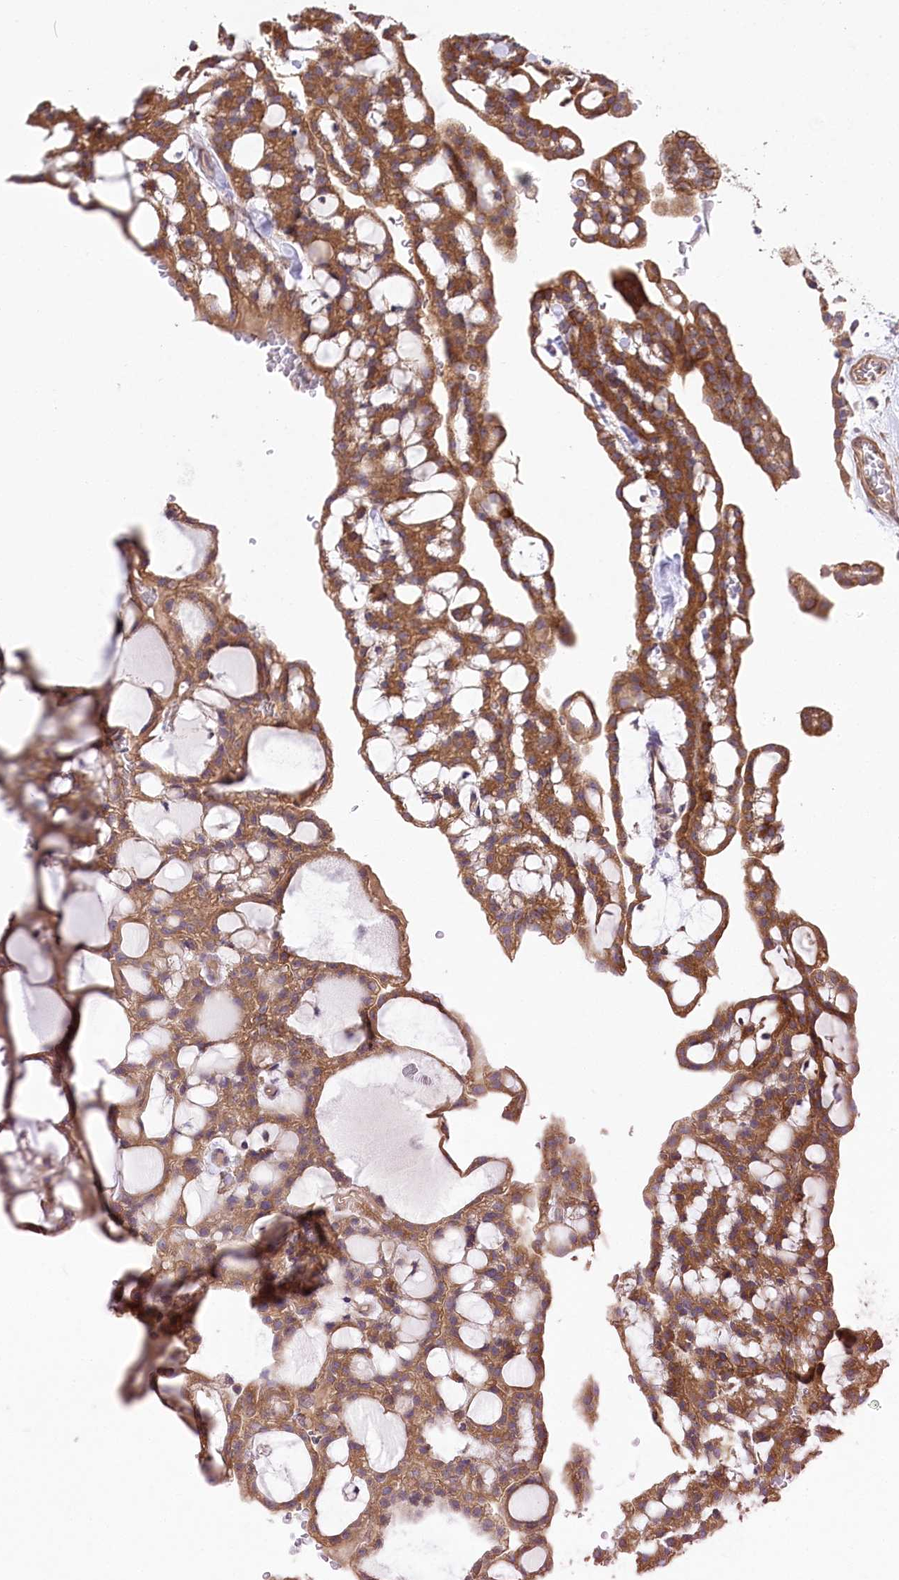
{"staining": {"intensity": "moderate", "quantity": ">75%", "location": "cytoplasmic/membranous"}, "tissue": "renal cancer", "cell_type": "Tumor cells", "image_type": "cancer", "snomed": [{"axis": "morphology", "description": "Adenocarcinoma, NOS"}, {"axis": "topography", "description": "Kidney"}], "caption": "IHC of human renal cancer reveals medium levels of moderate cytoplasmic/membranous expression in about >75% of tumor cells.", "gene": "PRSS53", "patient": {"sex": "male", "age": 63}}